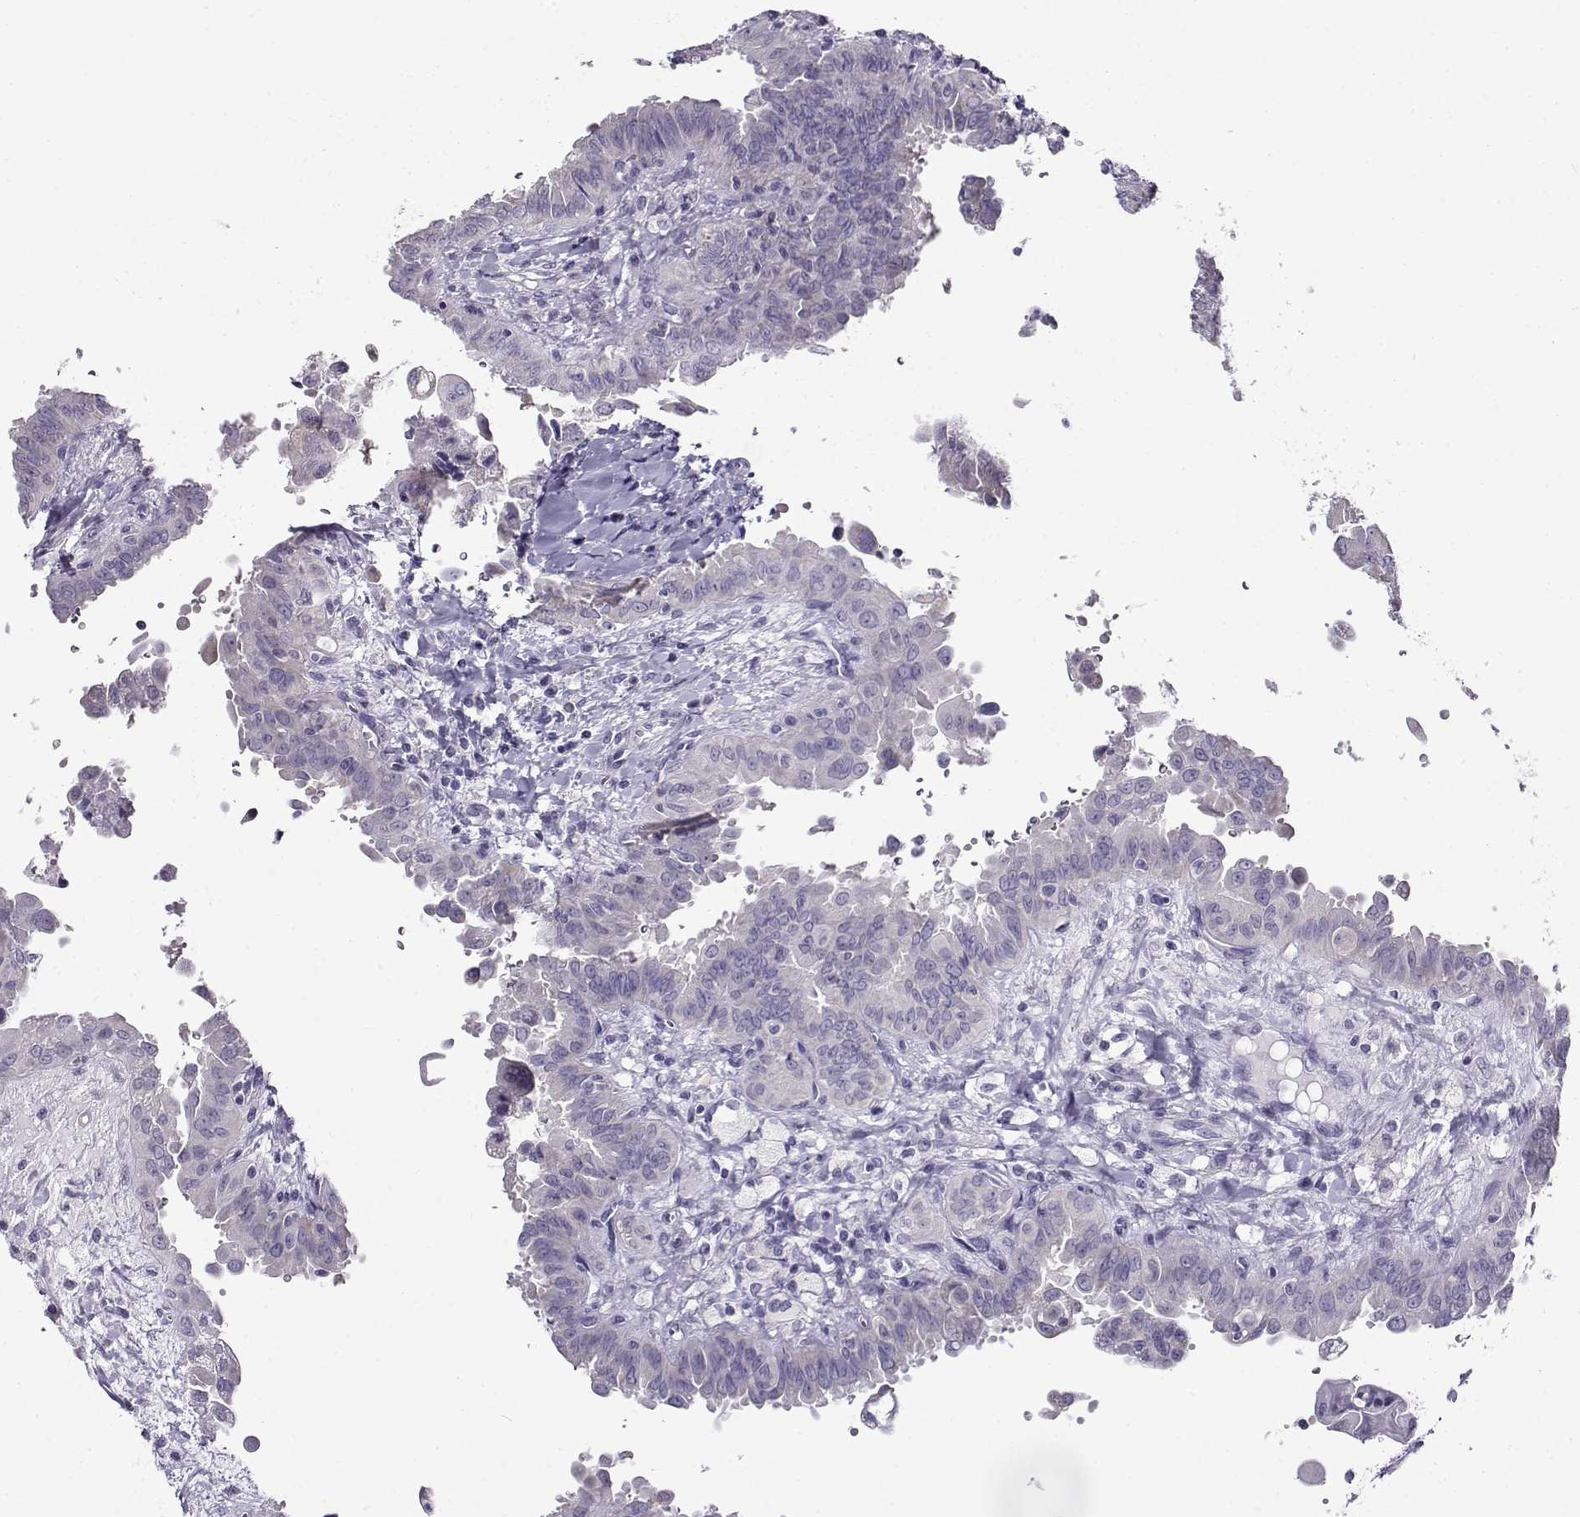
{"staining": {"intensity": "negative", "quantity": "none", "location": "none"}, "tissue": "thyroid cancer", "cell_type": "Tumor cells", "image_type": "cancer", "snomed": [{"axis": "morphology", "description": "Papillary adenocarcinoma, NOS"}, {"axis": "topography", "description": "Thyroid gland"}], "caption": "Papillary adenocarcinoma (thyroid) was stained to show a protein in brown. There is no significant expression in tumor cells.", "gene": "FEZF1", "patient": {"sex": "female", "age": 37}}